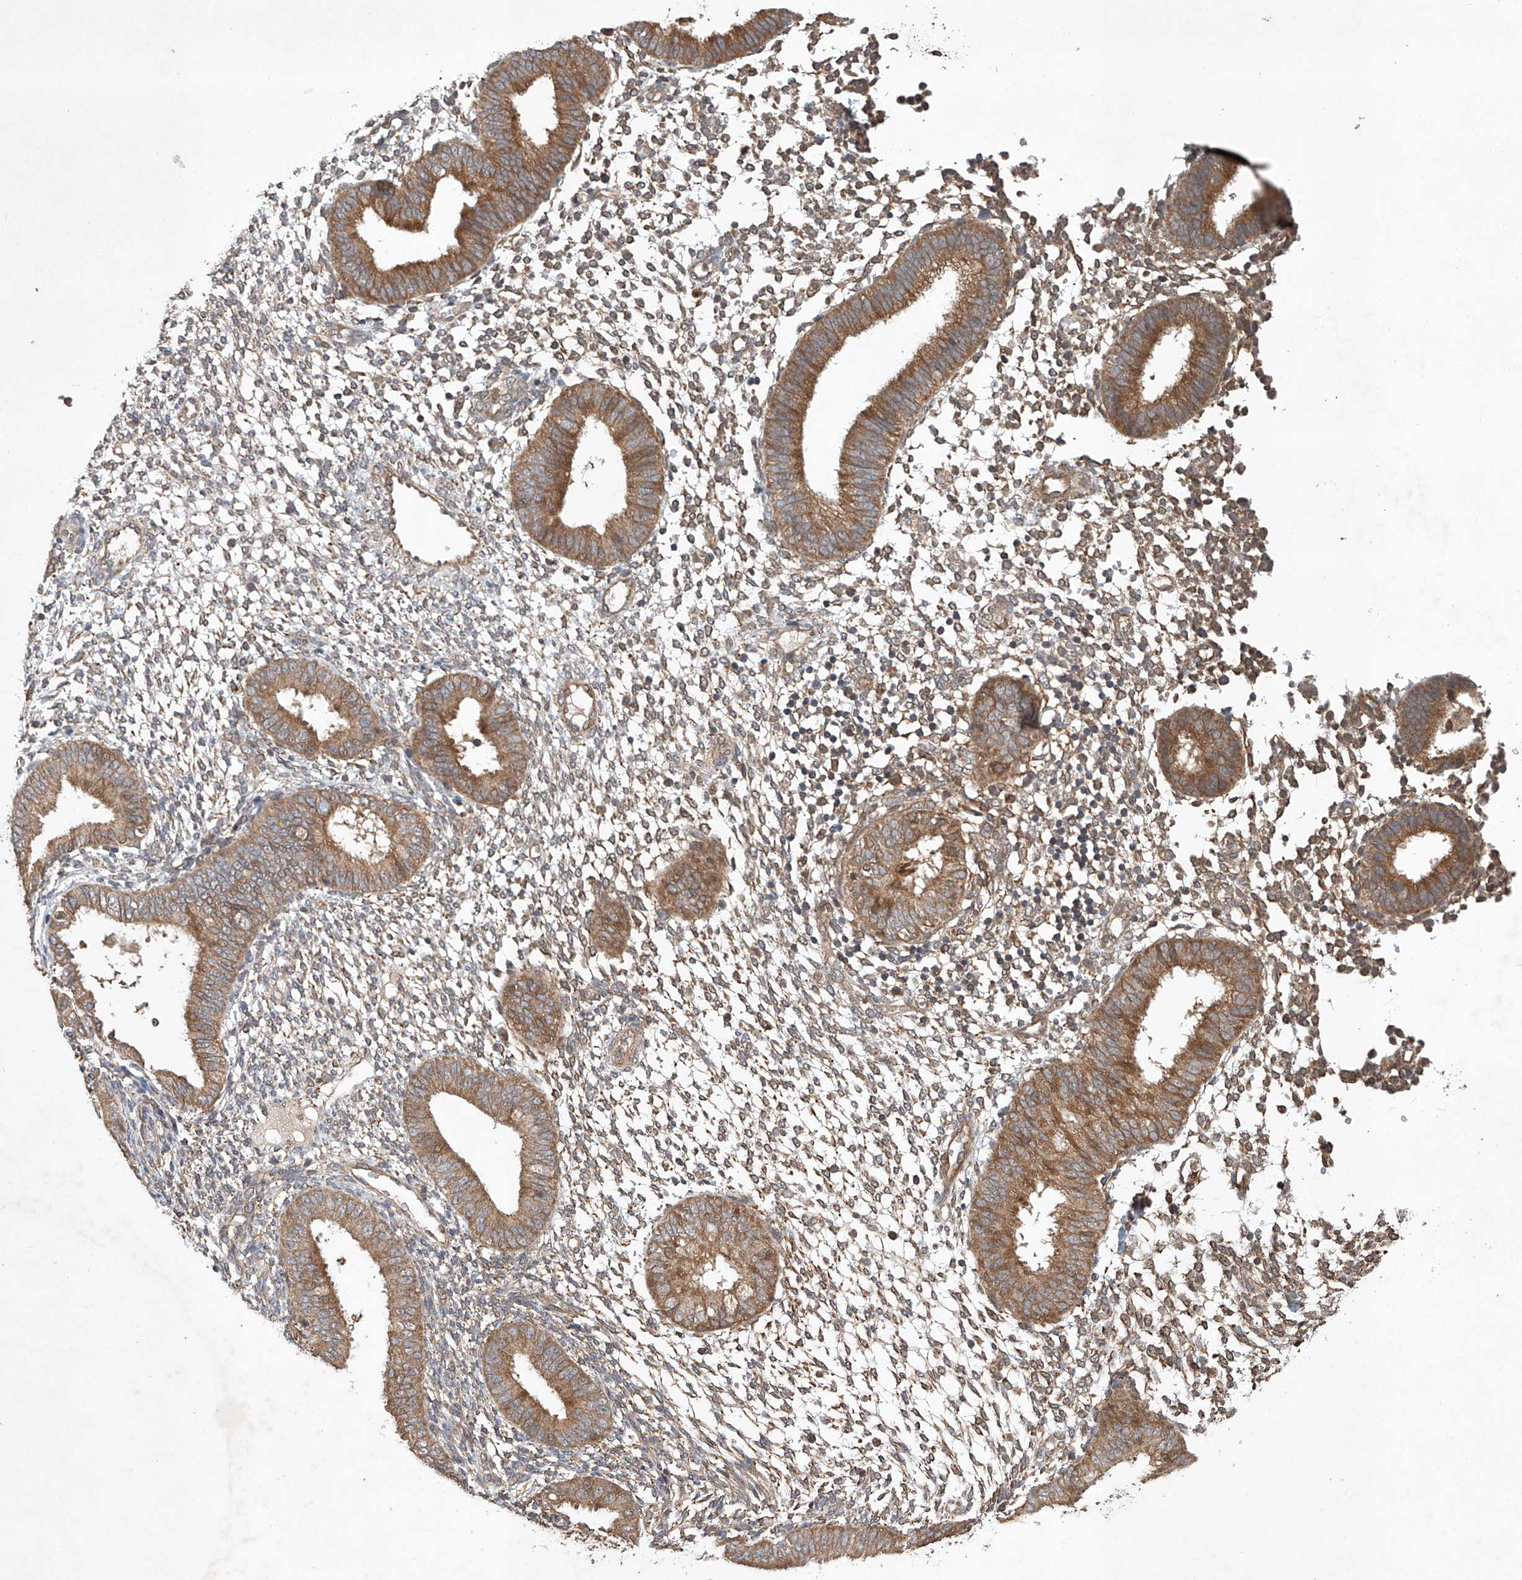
{"staining": {"intensity": "moderate", "quantity": "25%-75%", "location": "cytoplasmic/membranous"}, "tissue": "endometrium", "cell_type": "Cells in endometrial stroma", "image_type": "normal", "snomed": [{"axis": "morphology", "description": "Normal tissue, NOS"}, {"axis": "topography", "description": "Uterus"}, {"axis": "topography", "description": "Endometrium"}], "caption": "Cells in endometrial stroma show medium levels of moderate cytoplasmic/membranous positivity in about 25%-75% of cells in benign endometrium. Nuclei are stained in blue.", "gene": "LURAP1", "patient": {"sex": "female", "age": 48}}